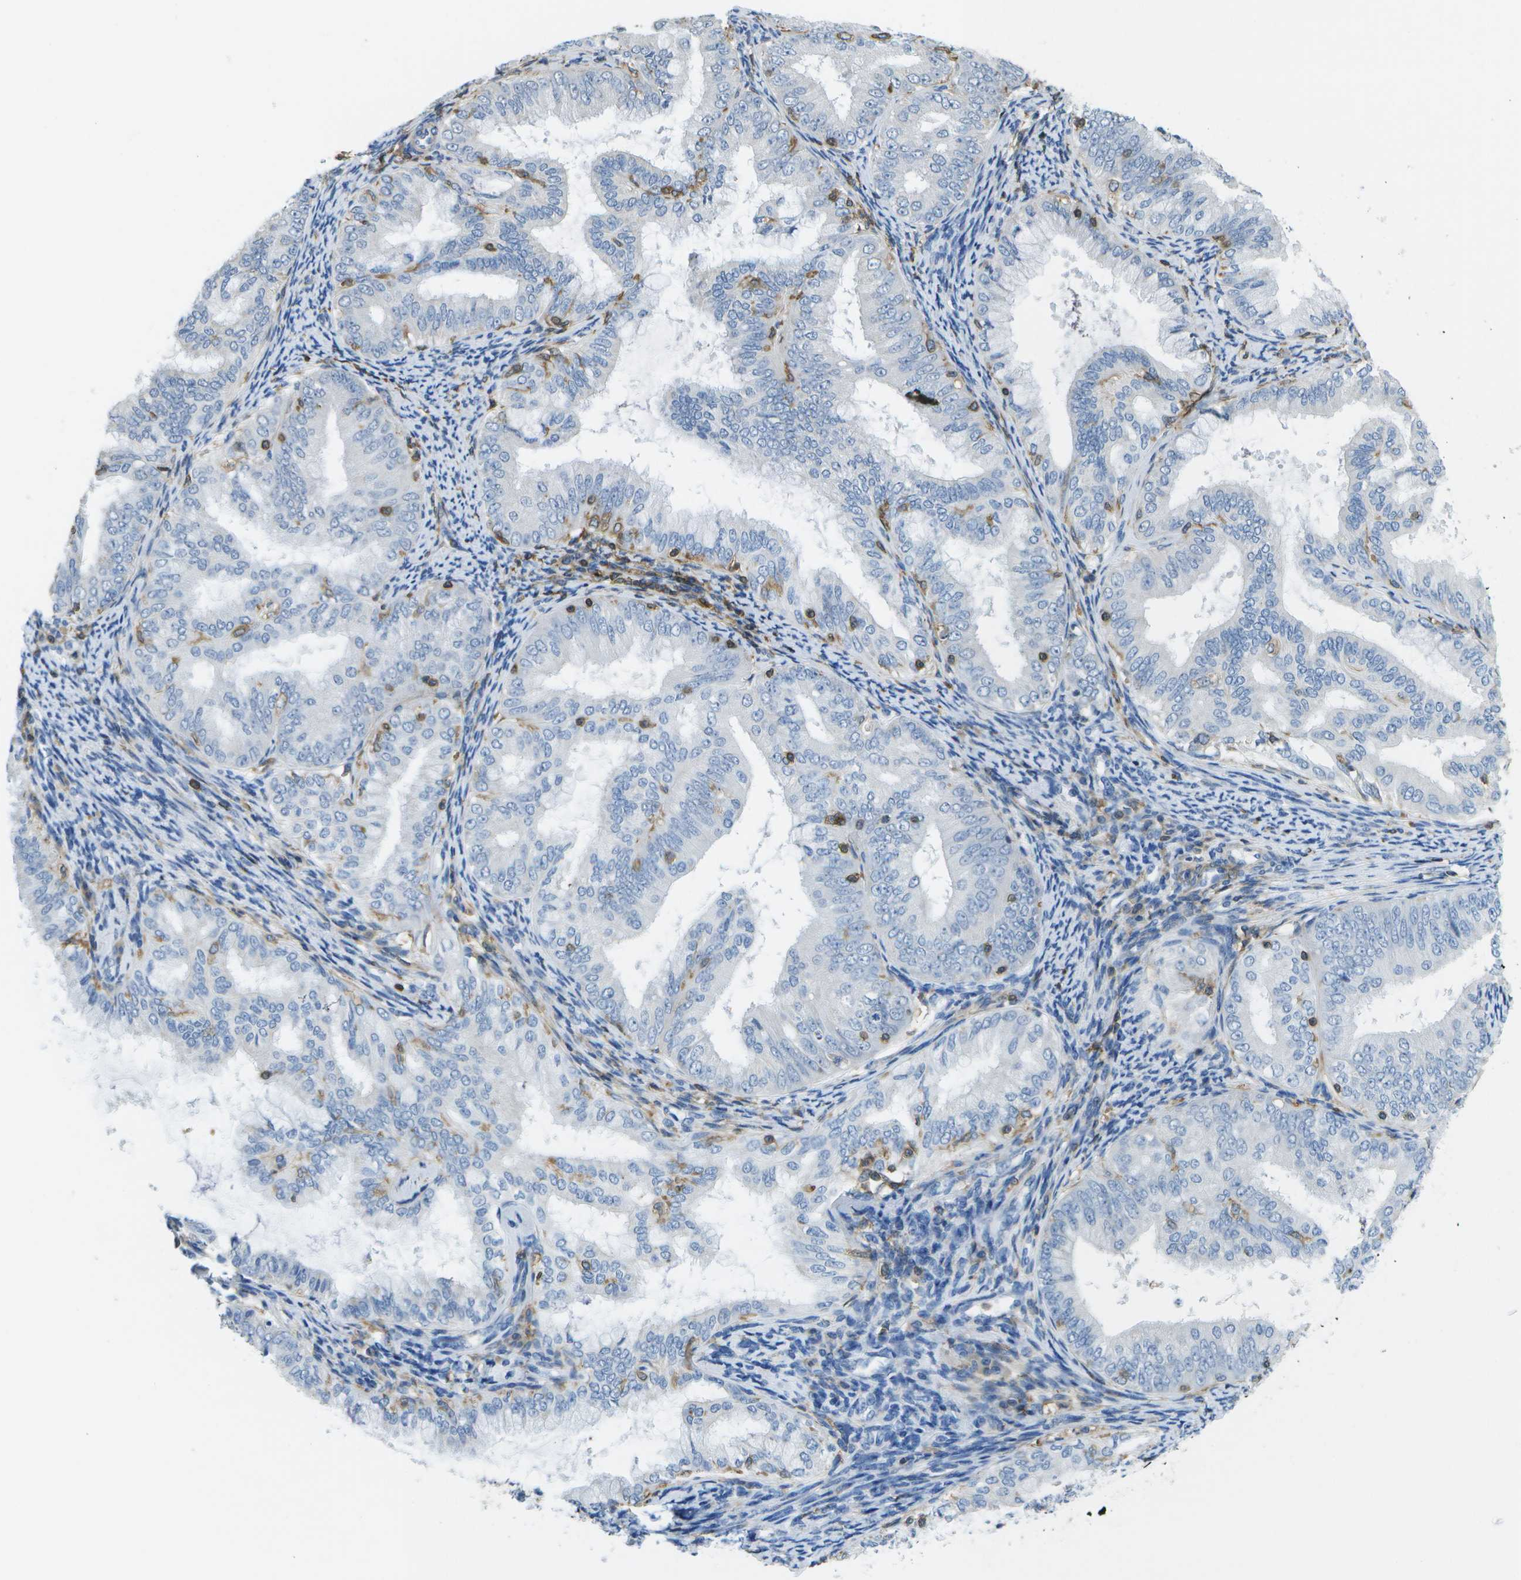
{"staining": {"intensity": "negative", "quantity": "none", "location": "none"}, "tissue": "endometrial cancer", "cell_type": "Tumor cells", "image_type": "cancer", "snomed": [{"axis": "morphology", "description": "Adenocarcinoma, NOS"}, {"axis": "topography", "description": "Endometrium"}], "caption": "IHC photomicrograph of endometrial cancer stained for a protein (brown), which reveals no staining in tumor cells.", "gene": "RCSD1", "patient": {"sex": "female", "age": 63}}